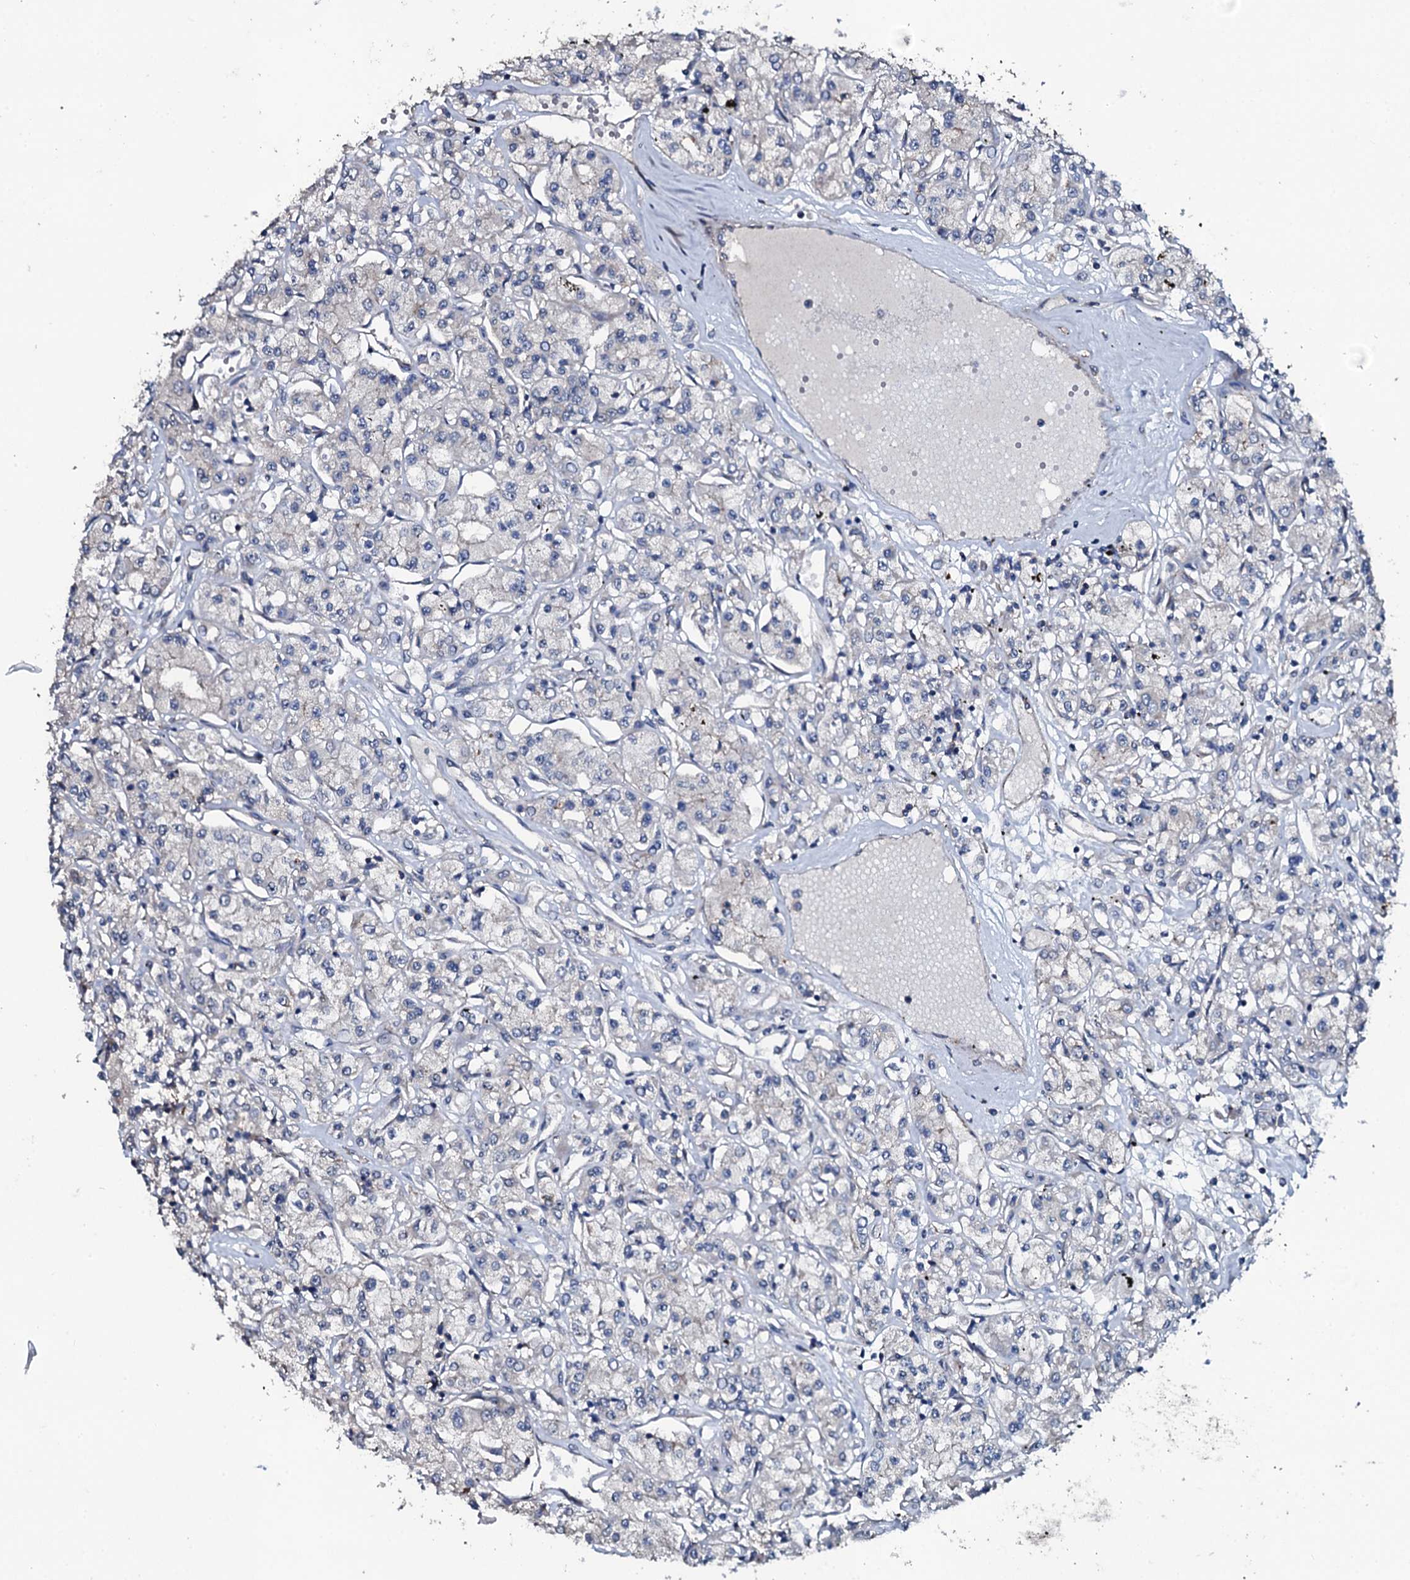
{"staining": {"intensity": "negative", "quantity": "none", "location": "none"}, "tissue": "renal cancer", "cell_type": "Tumor cells", "image_type": "cancer", "snomed": [{"axis": "morphology", "description": "Adenocarcinoma, NOS"}, {"axis": "topography", "description": "Kidney"}], "caption": "IHC histopathology image of human renal adenocarcinoma stained for a protein (brown), which demonstrates no expression in tumor cells.", "gene": "IL12B", "patient": {"sex": "female", "age": 59}}